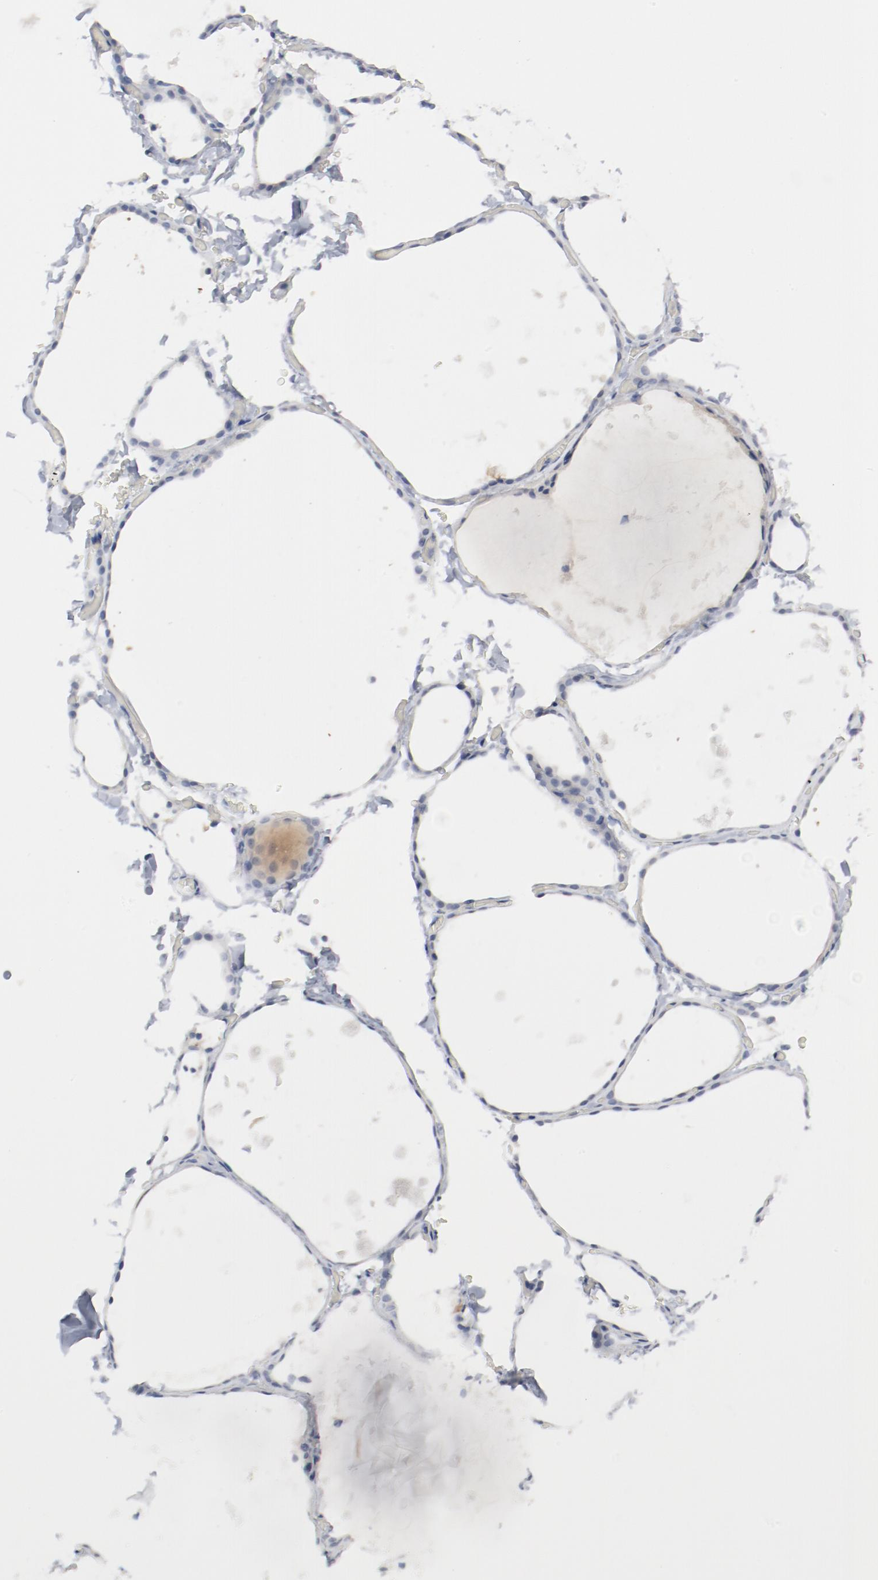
{"staining": {"intensity": "negative", "quantity": "none", "location": "none"}, "tissue": "thyroid gland", "cell_type": "Glandular cells", "image_type": "normal", "snomed": [{"axis": "morphology", "description": "Normal tissue, NOS"}, {"axis": "topography", "description": "Thyroid gland"}], "caption": "Immunohistochemistry (IHC) micrograph of unremarkable thyroid gland: thyroid gland stained with DAB reveals no significant protein expression in glandular cells. (IHC, brightfield microscopy, high magnification).", "gene": "CDK1", "patient": {"sex": "female", "age": 22}}